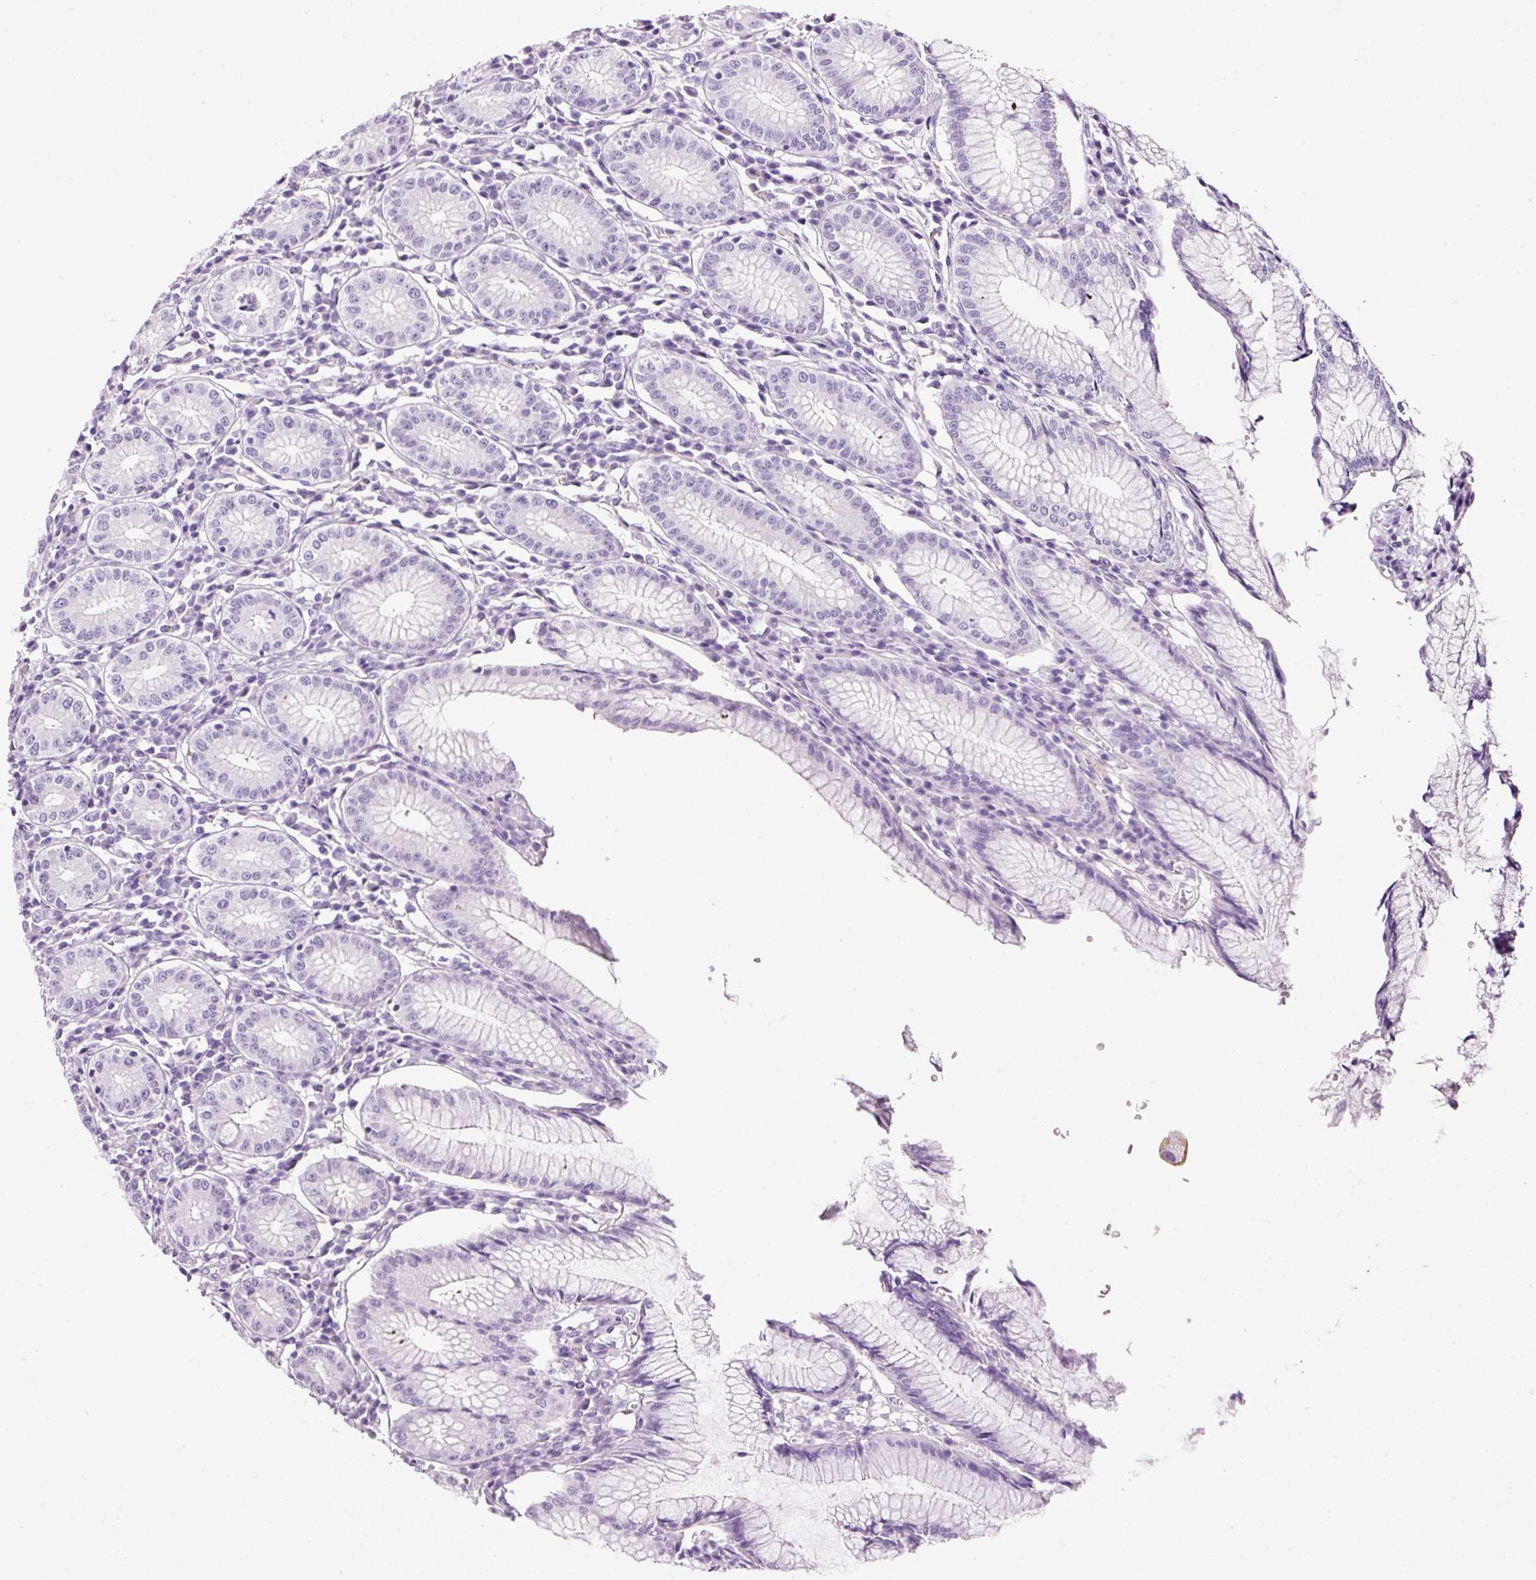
{"staining": {"intensity": "negative", "quantity": "none", "location": "none"}, "tissue": "stomach", "cell_type": "Glandular cells", "image_type": "normal", "snomed": [{"axis": "morphology", "description": "Normal tissue, NOS"}, {"axis": "topography", "description": "Stomach"}], "caption": "Glandular cells are negative for protein expression in benign human stomach.", "gene": "BSND", "patient": {"sex": "male", "age": 55}}